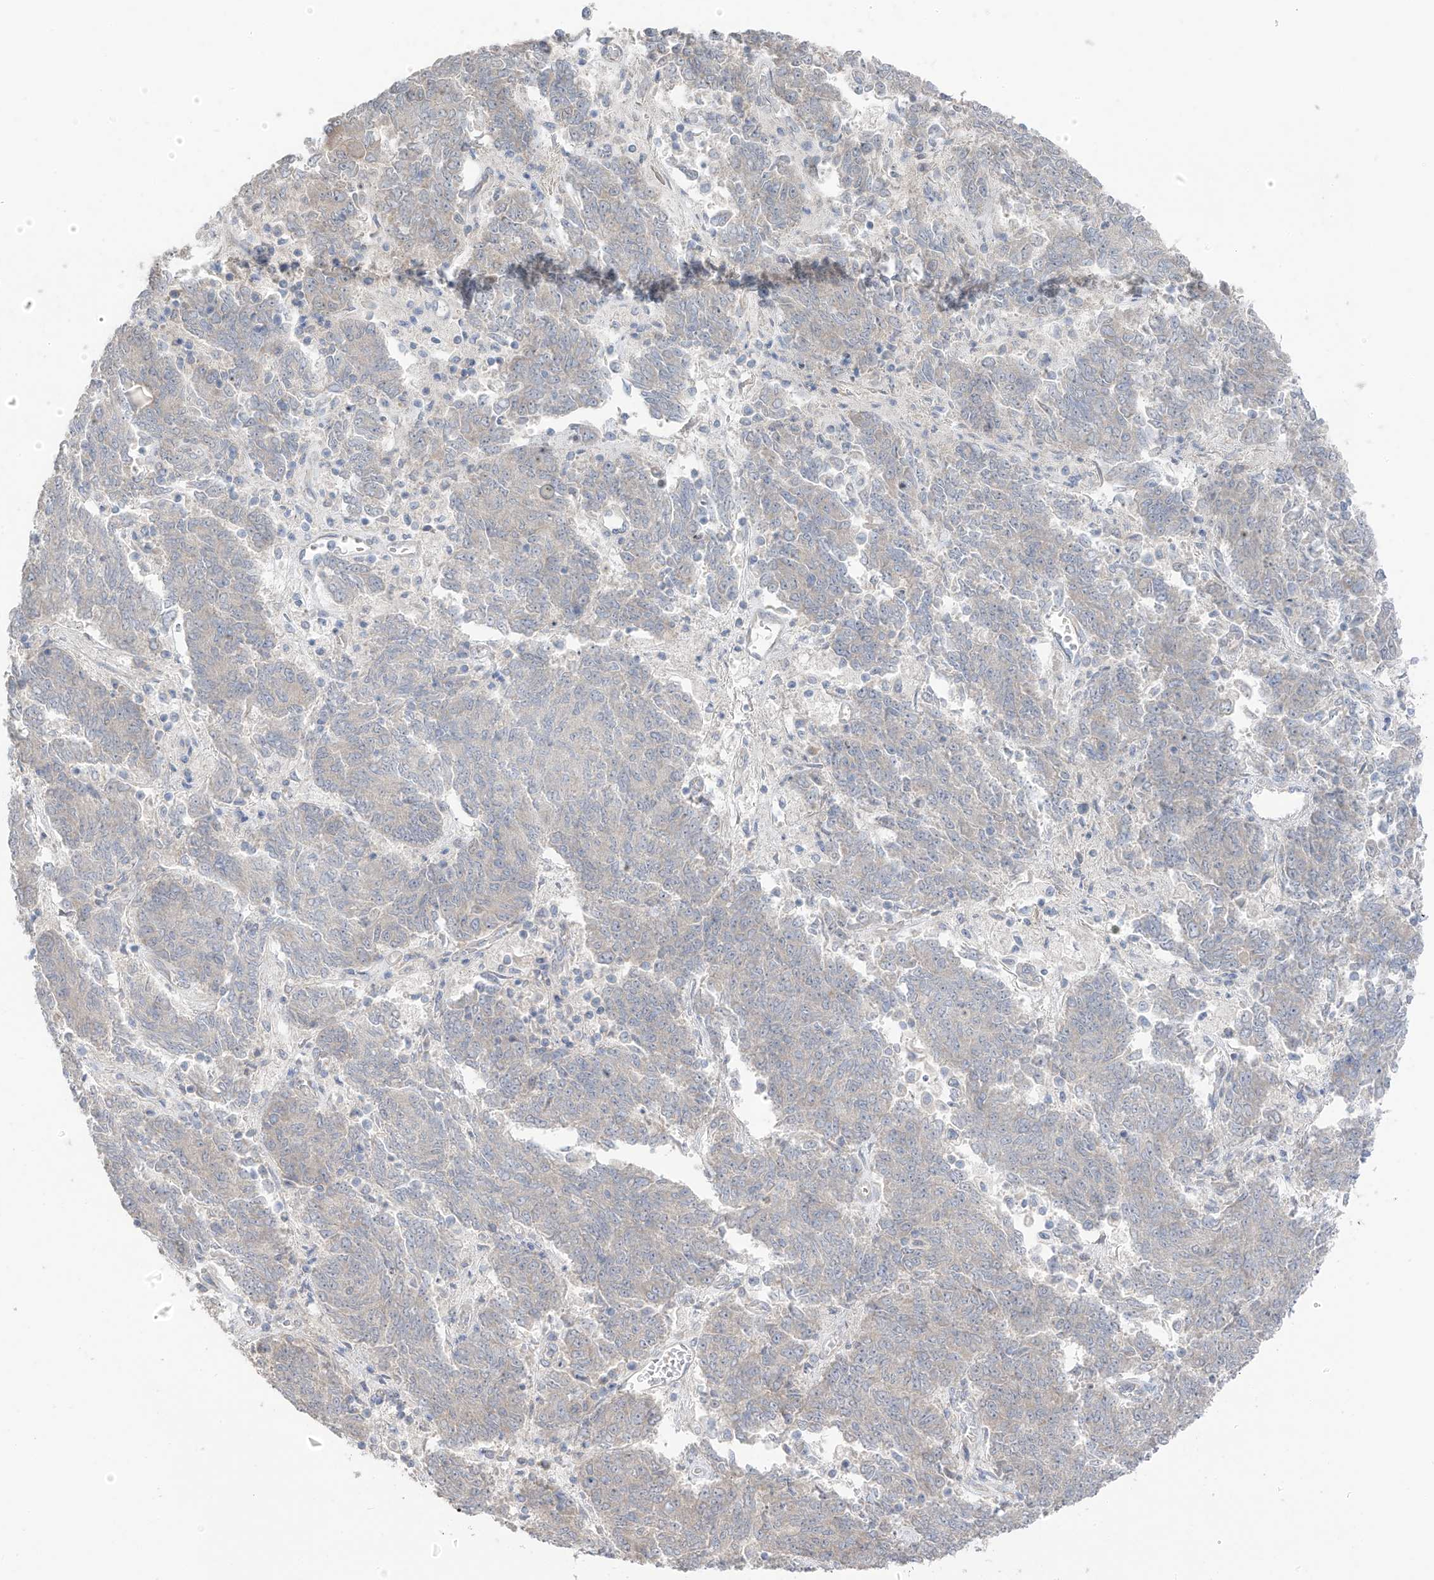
{"staining": {"intensity": "weak", "quantity": "<25%", "location": "cytoplasmic/membranous"}, "tissue": "endometrial cancer", "cell_type": "Tumor cells", "image_type": "cancer", "snomed": [{"axis": "morphology", "description": "Adenocarcinoma, NOS"}, {"axis": "topography", "description": "Endometrium"}], "caption": "This is an immunohistochemistry (IHC) photomicrograph of human endometrial adenocarcinoma. There is no staining in tumor cells.", "gene": "NALCN", "patient": {"sex": "female", "age": 80}}